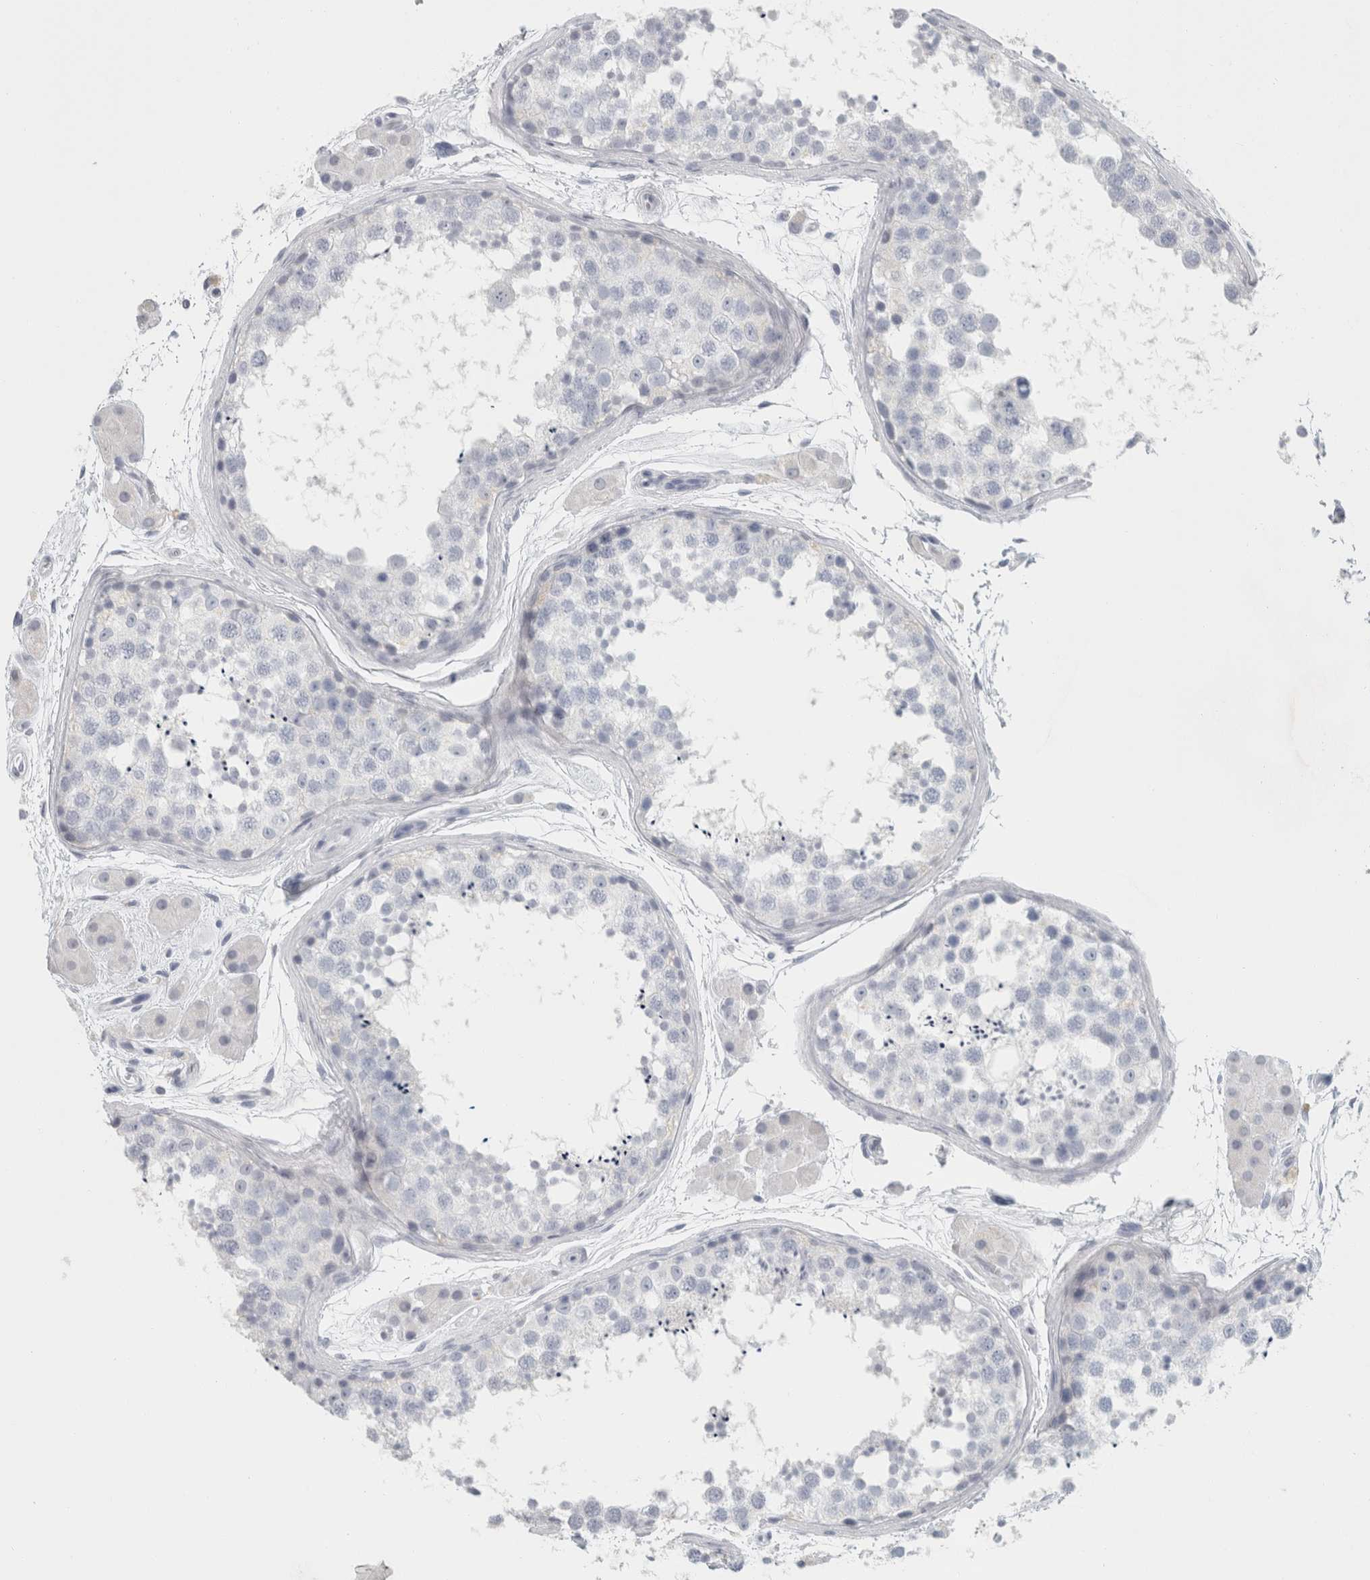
{"staining": {"intensity": "negative", "quantity": "none", "location": "none"}, "tissue": "testis", "cell_type": "Cells in seminiferous ducts", "image_type": "normal", "snomed": [{"axis": "morphology", "description": "Normal tissue, NOS"}, {"axis": "topography", "description": "Testis"}], "caption": "DAB immunohistochemical staining of normal testis demonstrates no significant staining in cells in seminiferous ducts. (DAB immunohistochemistry (IHC) visualized using brightfield microscopy, high magnification).", "gene": "SLC28A3", "patient": {"sex": "male", "age": 56}}